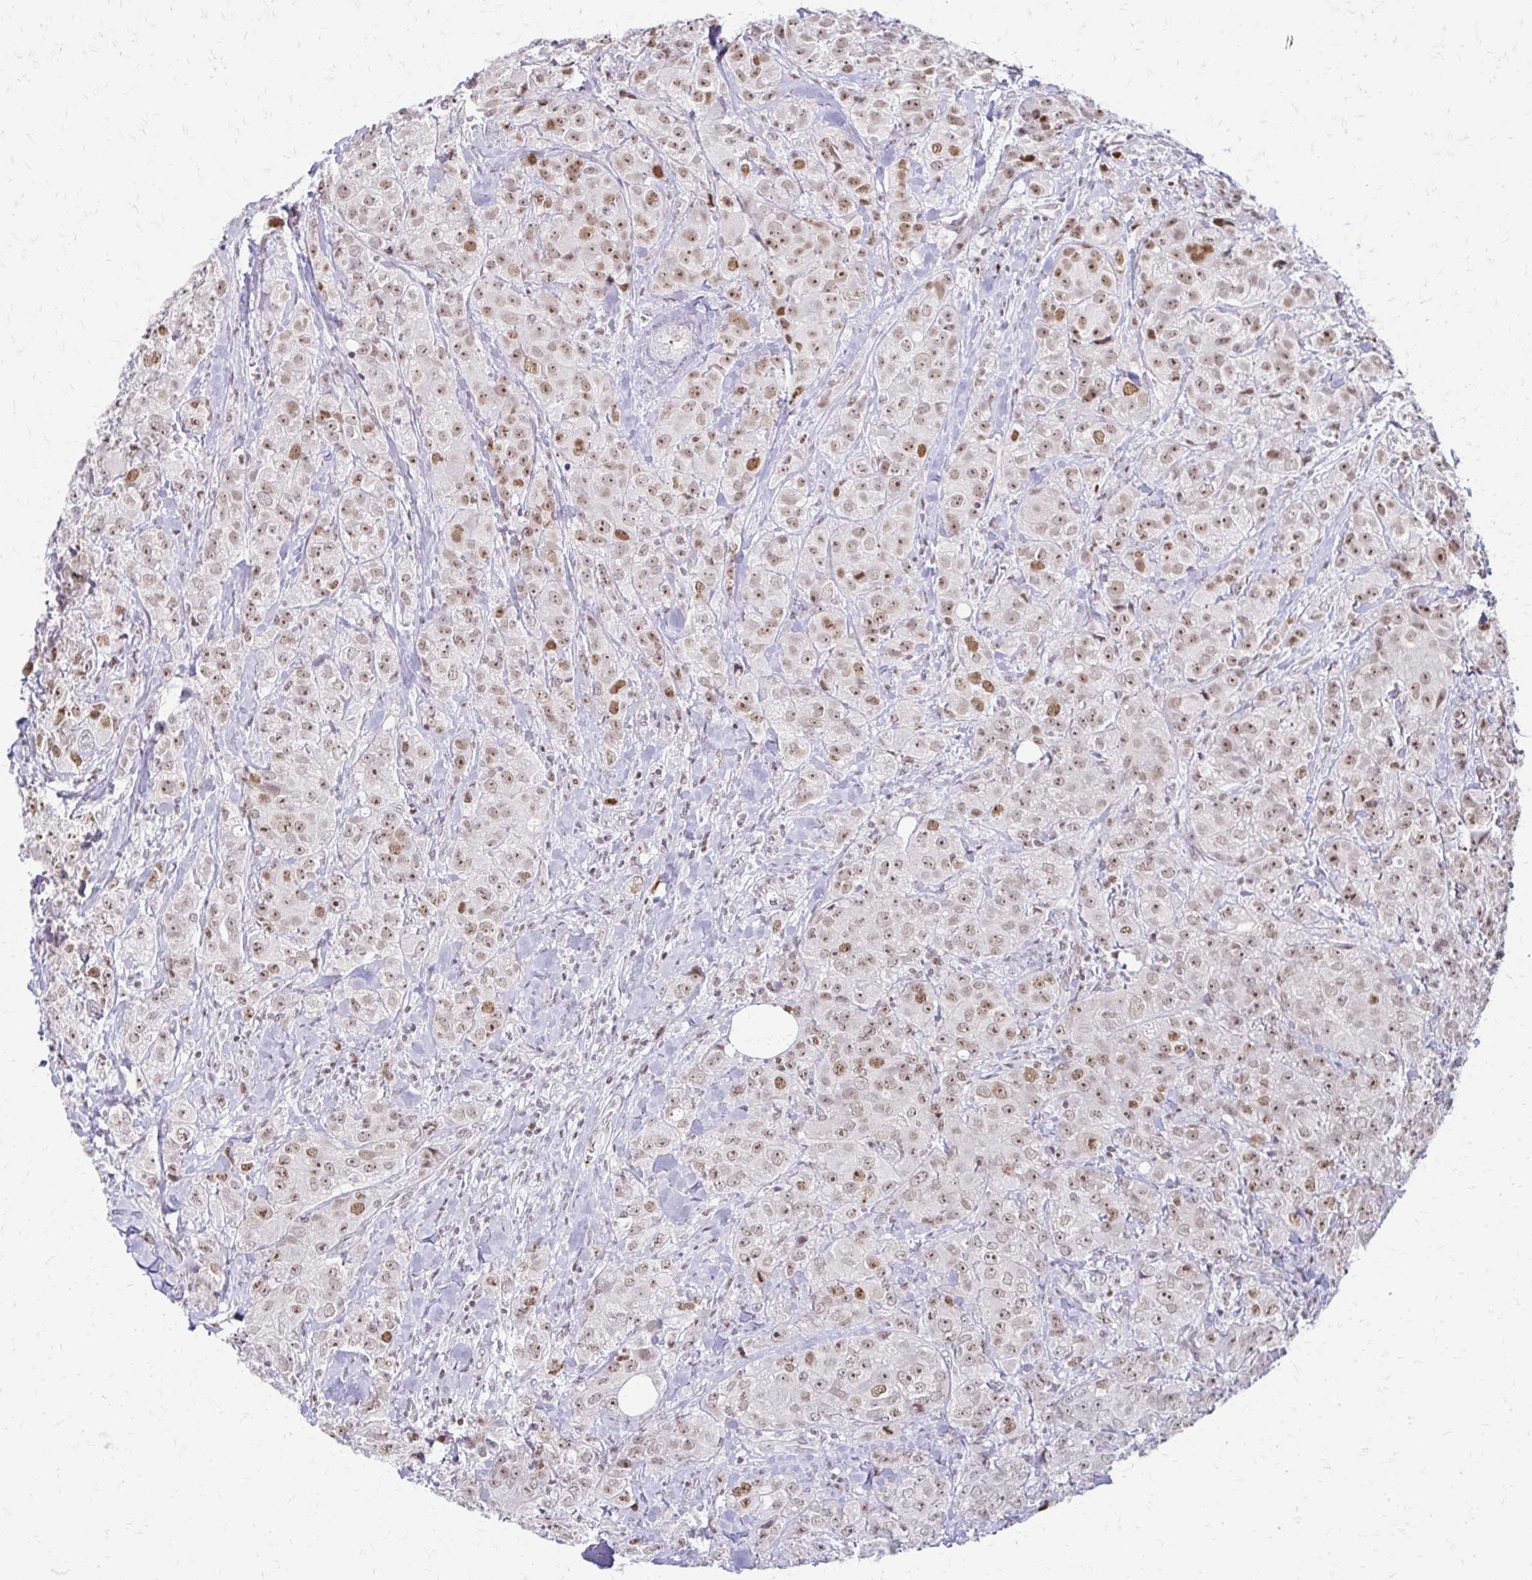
{"staining": {"intensity": "moderate", "quantity": ">75%", "location": "nuclear"}, "tissue": "breast cancer", "cell_type": "Tumor cells", "image_type": "cancer", "snomed": [{"axis": "morphology", "description": "Normal tissue, NOS"}, {"axis": "morphology", "description": "Duct carcinoma"}, {"axis": "topography", "description": "Breast"}], "caption": "Approximately >75% of tumor cells in human intraductal carcinoma (breast) reveal moderate nuclear protein expression as visualized by brown immunohistochemical staining.", "gene": "EED", "patient": {"sex": "female", "age": 43}}